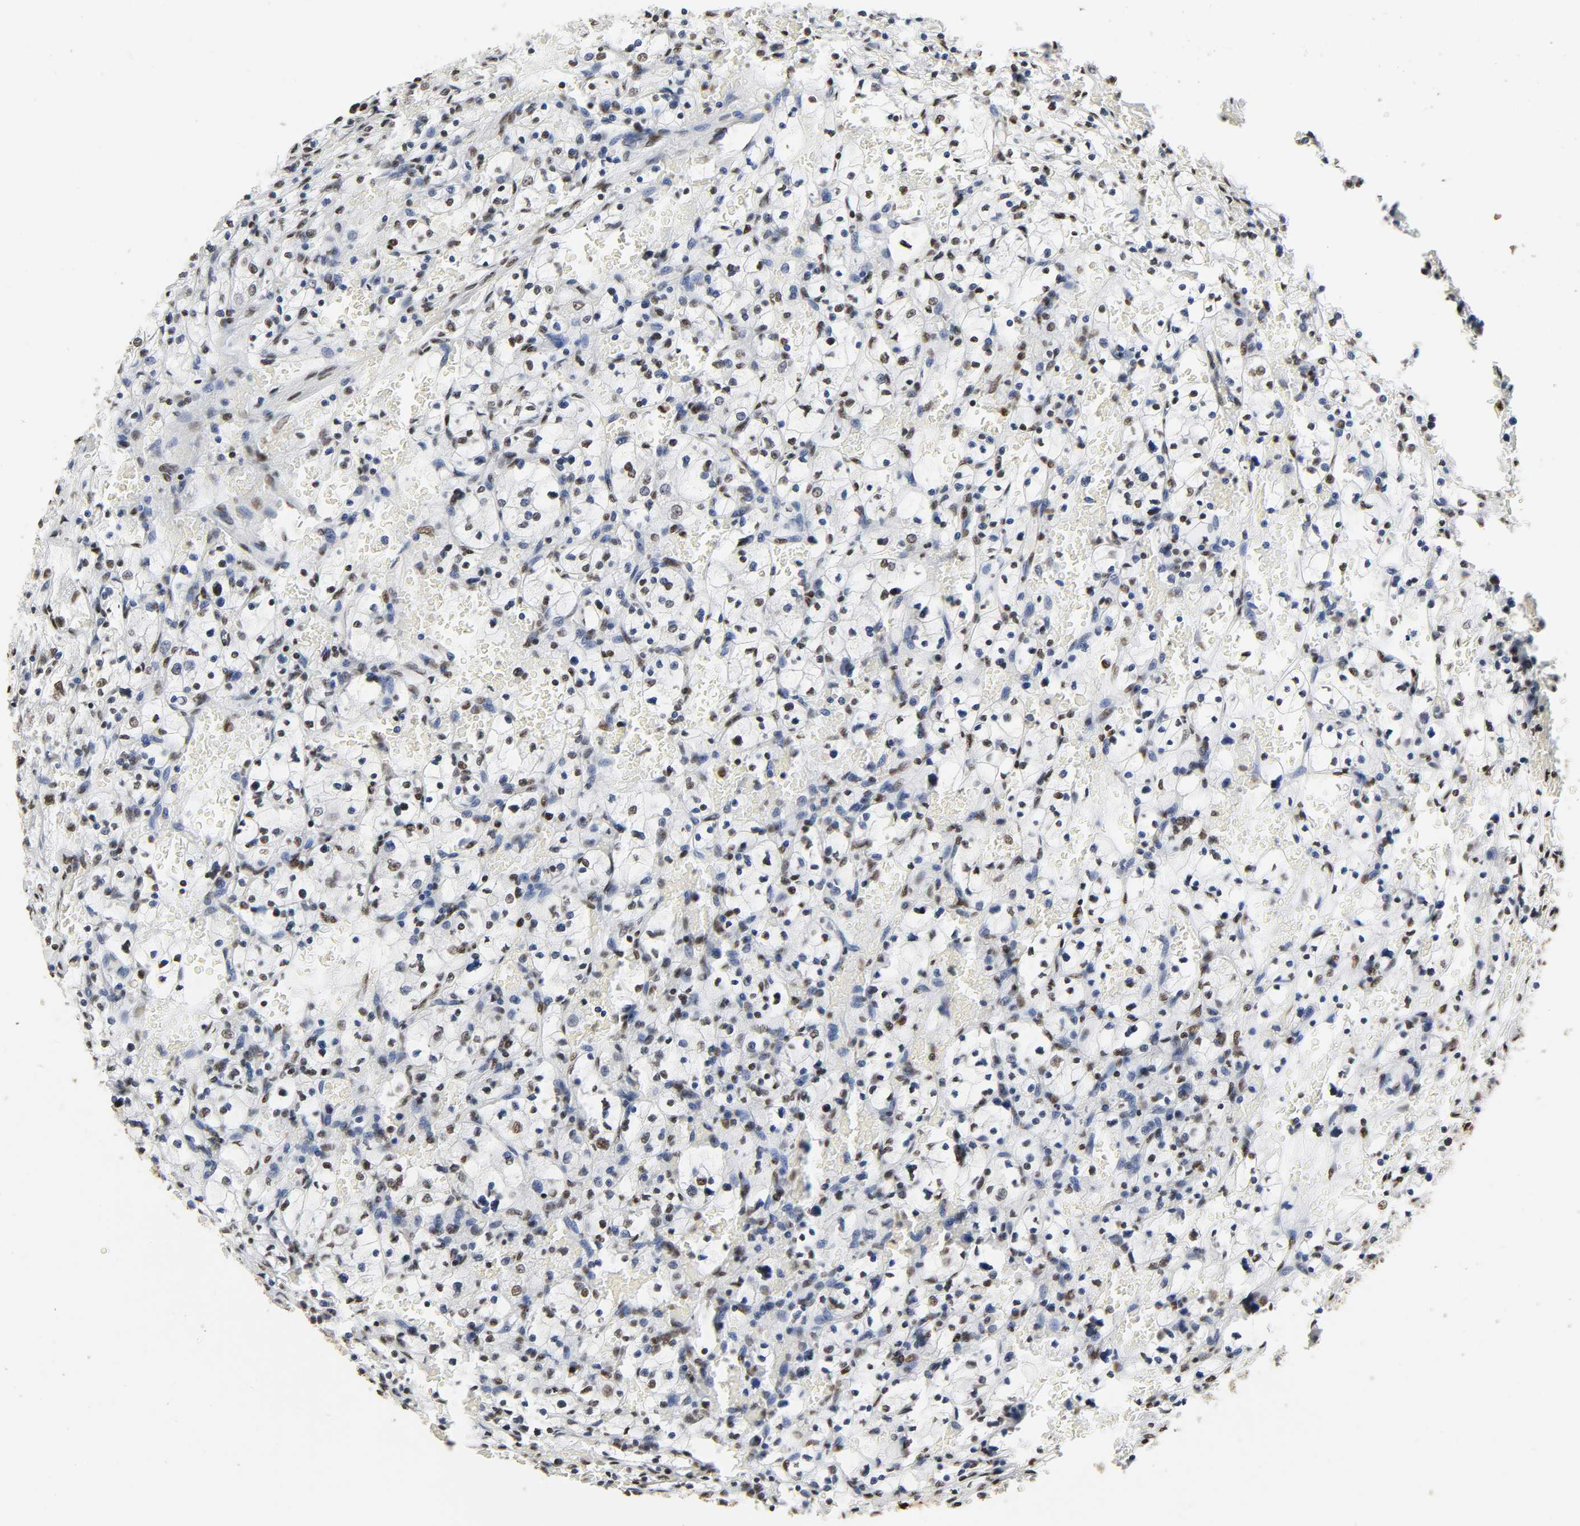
{"staining": {"intensity": "moderate", "quantity": "25%-75%", "location": "nuclear"}, "tissue": "renal cancer", "cell_type": "Tumor cells", "image_type": "cancer", "snomed": [{"axis": "morphology", "description": "Adenocarcinoma, NOS"}, {"axis": "topography", "description": "Kidney"}], "caption": "Immunohistochemical staining of renal cancer (adenocarcinoma) shows medium levels of moderate nuclear protein staining in about 25%-75% of tumor cells. Immunohistochemistry stains the protein in brown and the nuclei are stained blue.", "gene": "HNRNPC", "patient": {"sex": "female", "age": 83}}